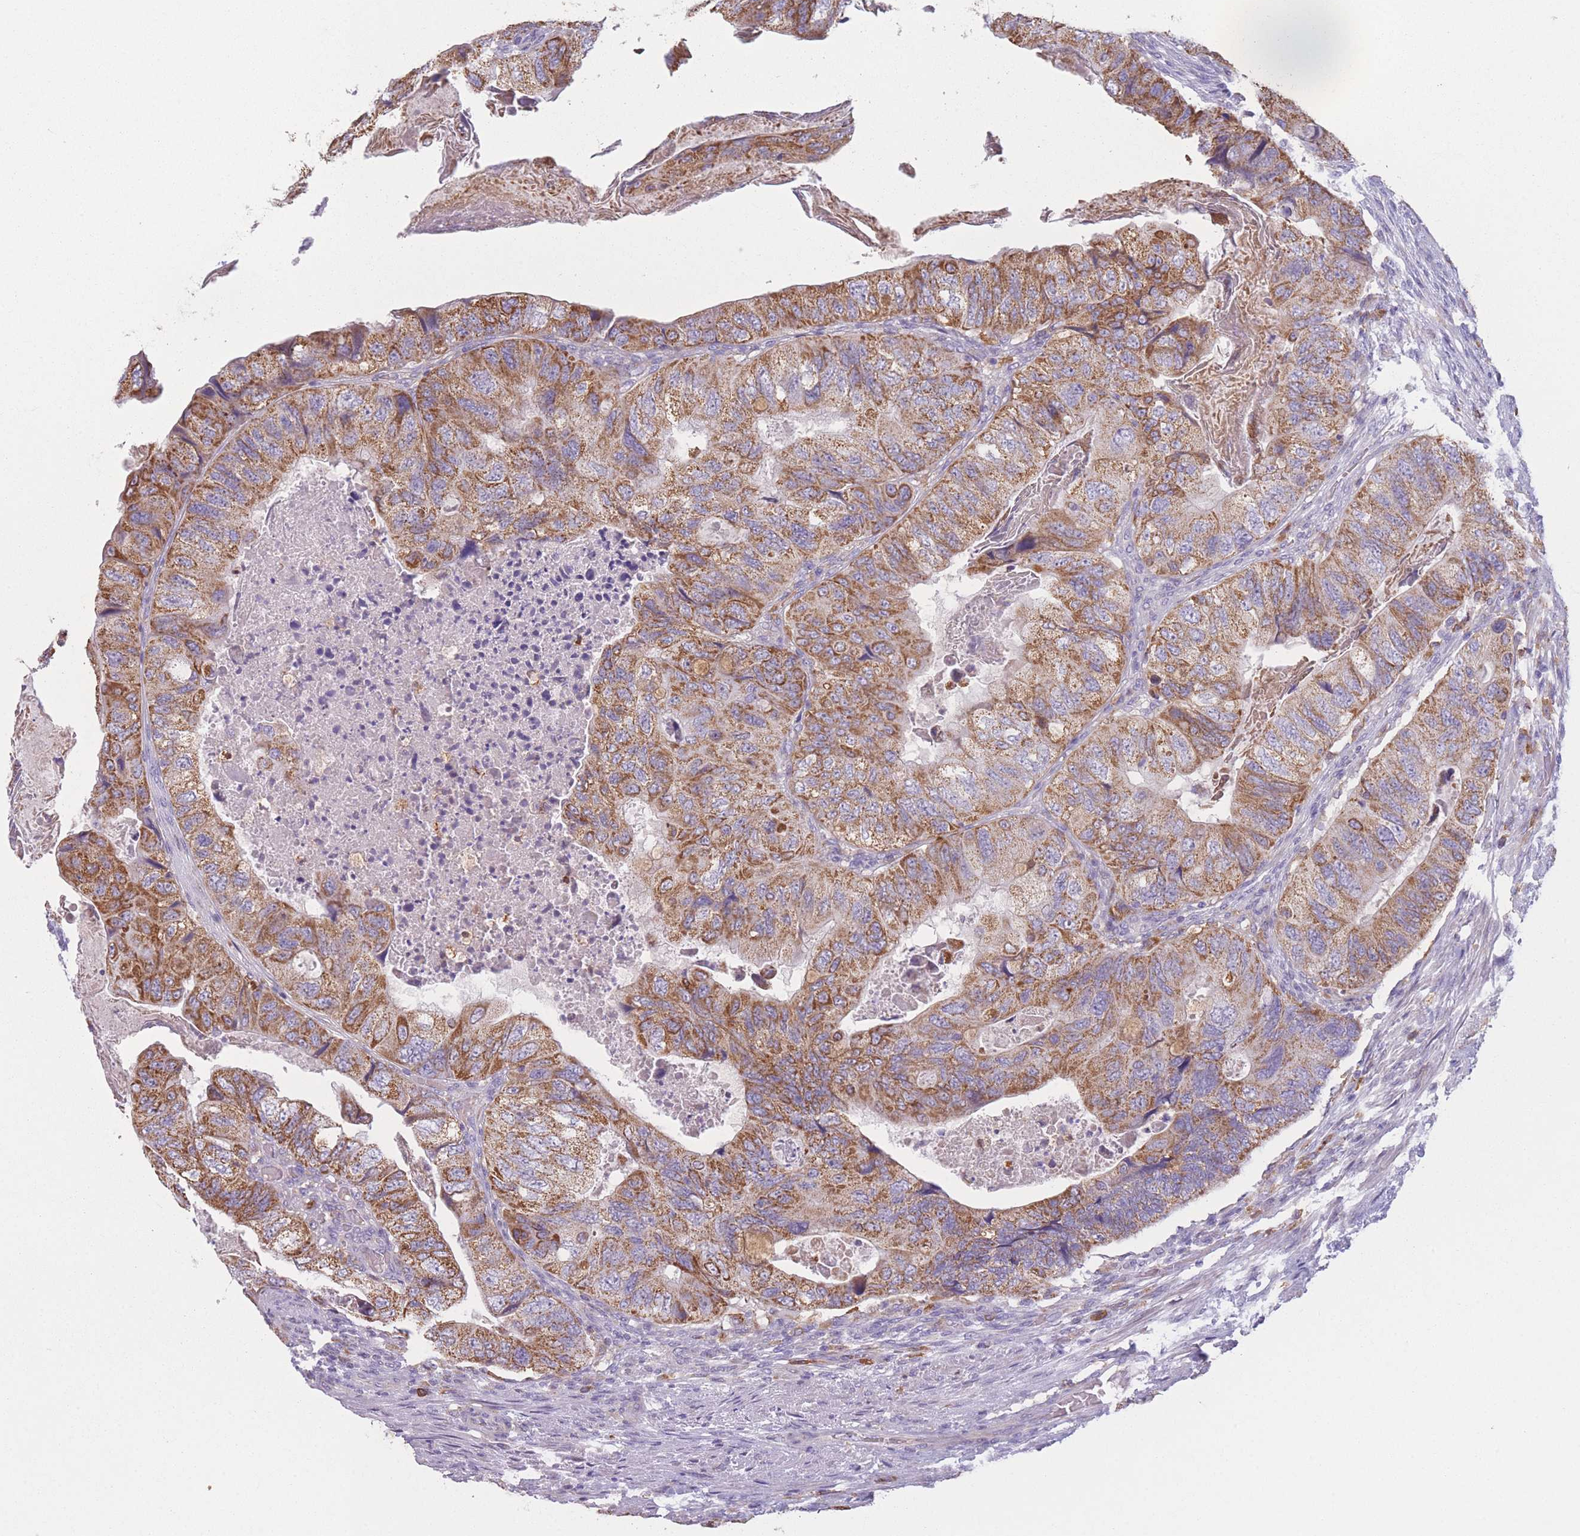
{"staining": {"intensity": "moderate", "quantity": ">75%", "location": "cytoplasmic/membranous"}, "tissue": "colorectal cancer", "cell_type": "Tumor cells", "image_type": "cancer", "snomed": [{"axis": "morphology", "description": "Adenocarcinoma, NOS"}, {"axis": "topography", "description": "Rectum"}], "caption": "A high-resolution micrograph shows immunohistochemistry staining of adenocarcinoma (colorectal), which exhibits moderate cytoplasmic/membranous expression in approximately >75% of tumor cells. (Stains: DAB (3,3'-diaminobenzidine) in brown, nuclei in blue, Microscopy: brightfield microscopy at high magnification).", "gene": "PRAM1", "patient": {"sex": "male", "age": 63}}